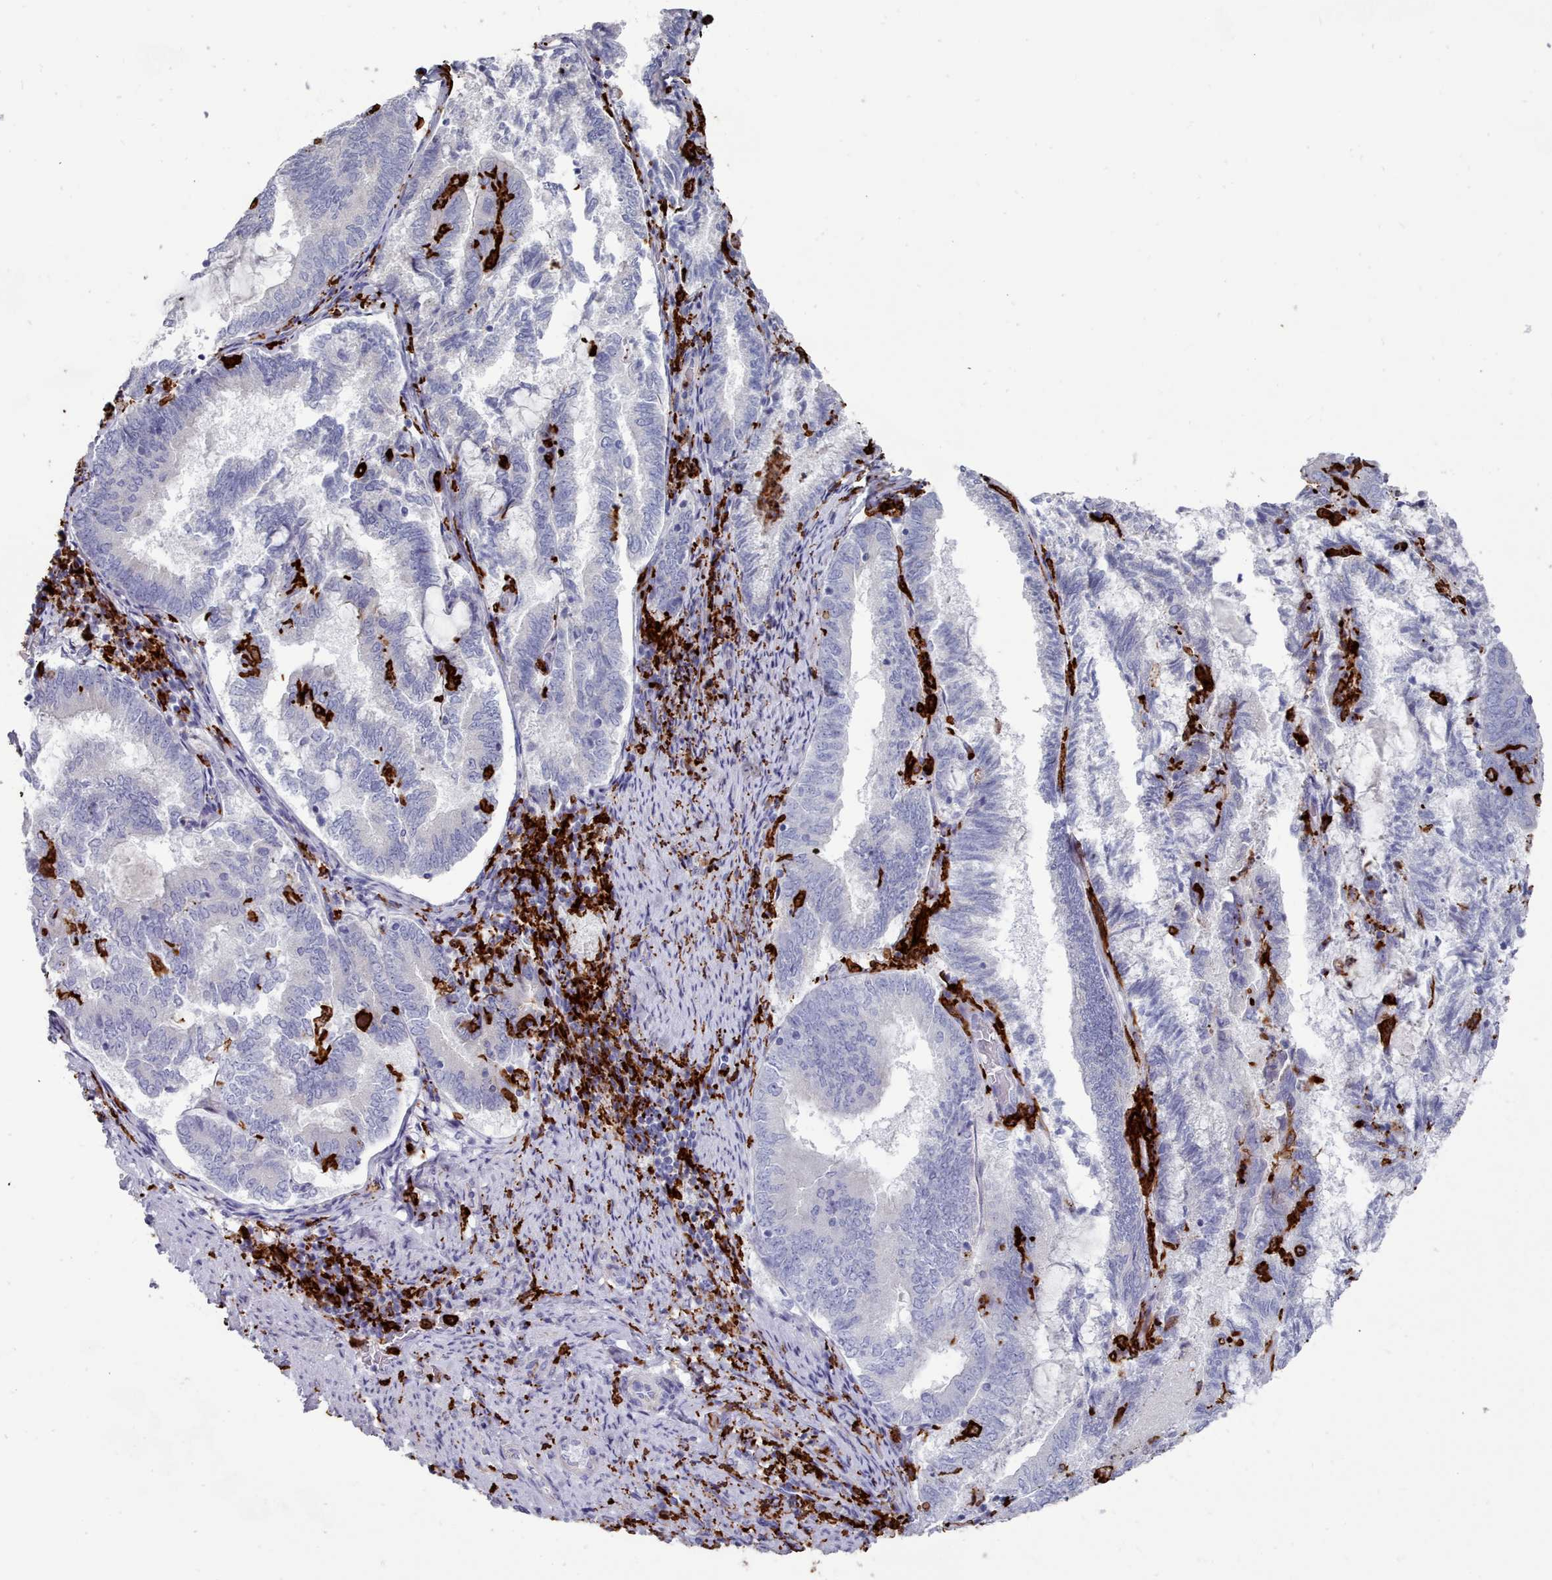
{"staining": {"intensity": "negative", "quantity": "none", "location": "none"}, "tissue": "endometrial cancer", "cell_type": "Tumor cells", "image_type": "cancer", "snomed": [{"axis": "morphology", "description": "Adenocarcinoma, NOS"}, {"axis": "topography", "description": "Endometrium"}], "caption": "Micrograph shows no significant protein positivity in tumor cells of endometrial adenocarcinoma.", "gene": "AIF1", "patient": {"sex": "female", "age": 80}}